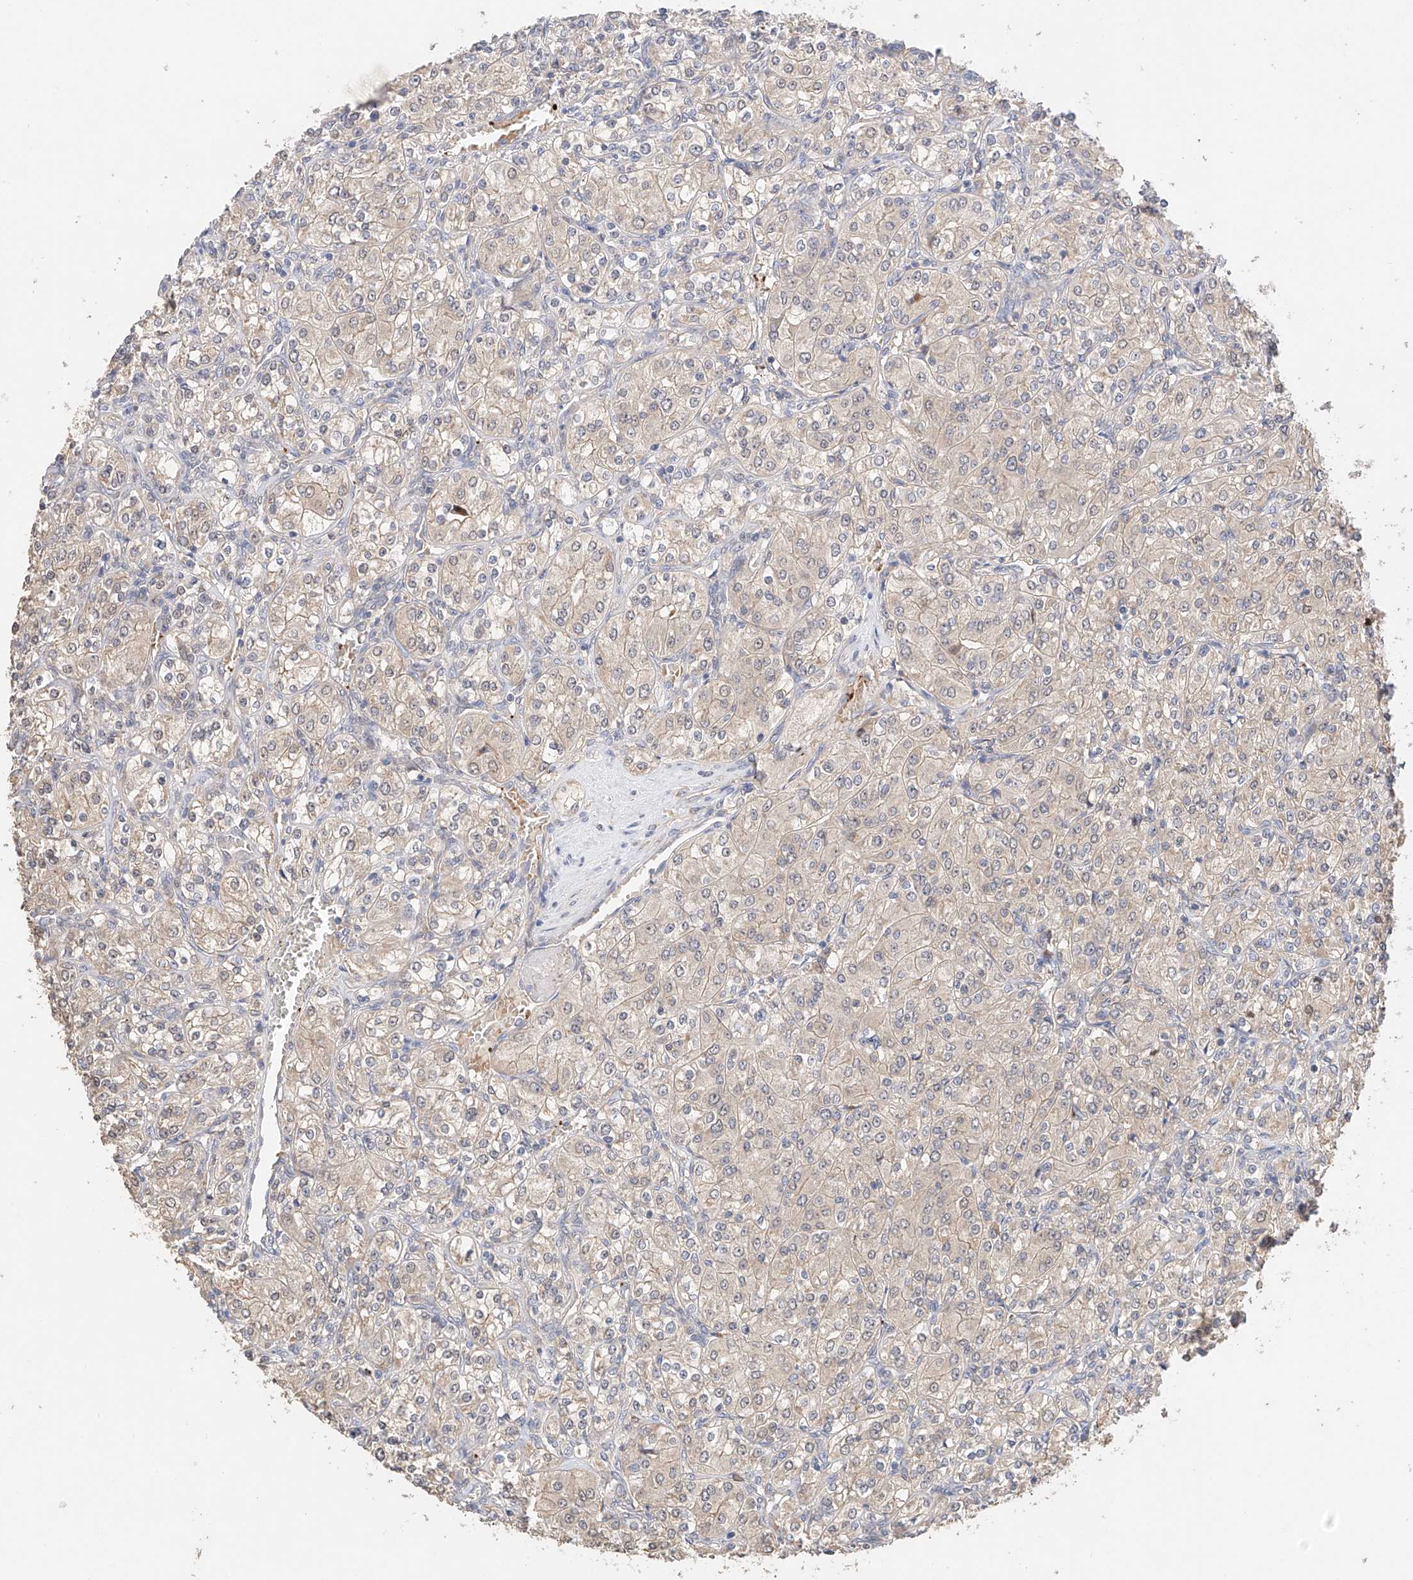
{"staining": {"intensity": "weak", "quantity": "25%-75%", "location": "cytoplasmic/membranous"}, "tissue": "renal cancer", "cell_type": "Tumor cells", "image_type": "cancer", "snomed": [{"axis": "morphology", "description": "Adenocarcinoma, NOS"}, {"axis": "topography", "description": "Kidney"}], "caption": "IHC of renal adenocarcinoma displays low levels of weak cytoplasmic/membranous expression in approximately 25%-75% of tumor cells. The protein is shown in brown color, while the nuclei are stained blue.", "gene": "ZFHX2", "patient": {"sex": "male", "age": 77}}